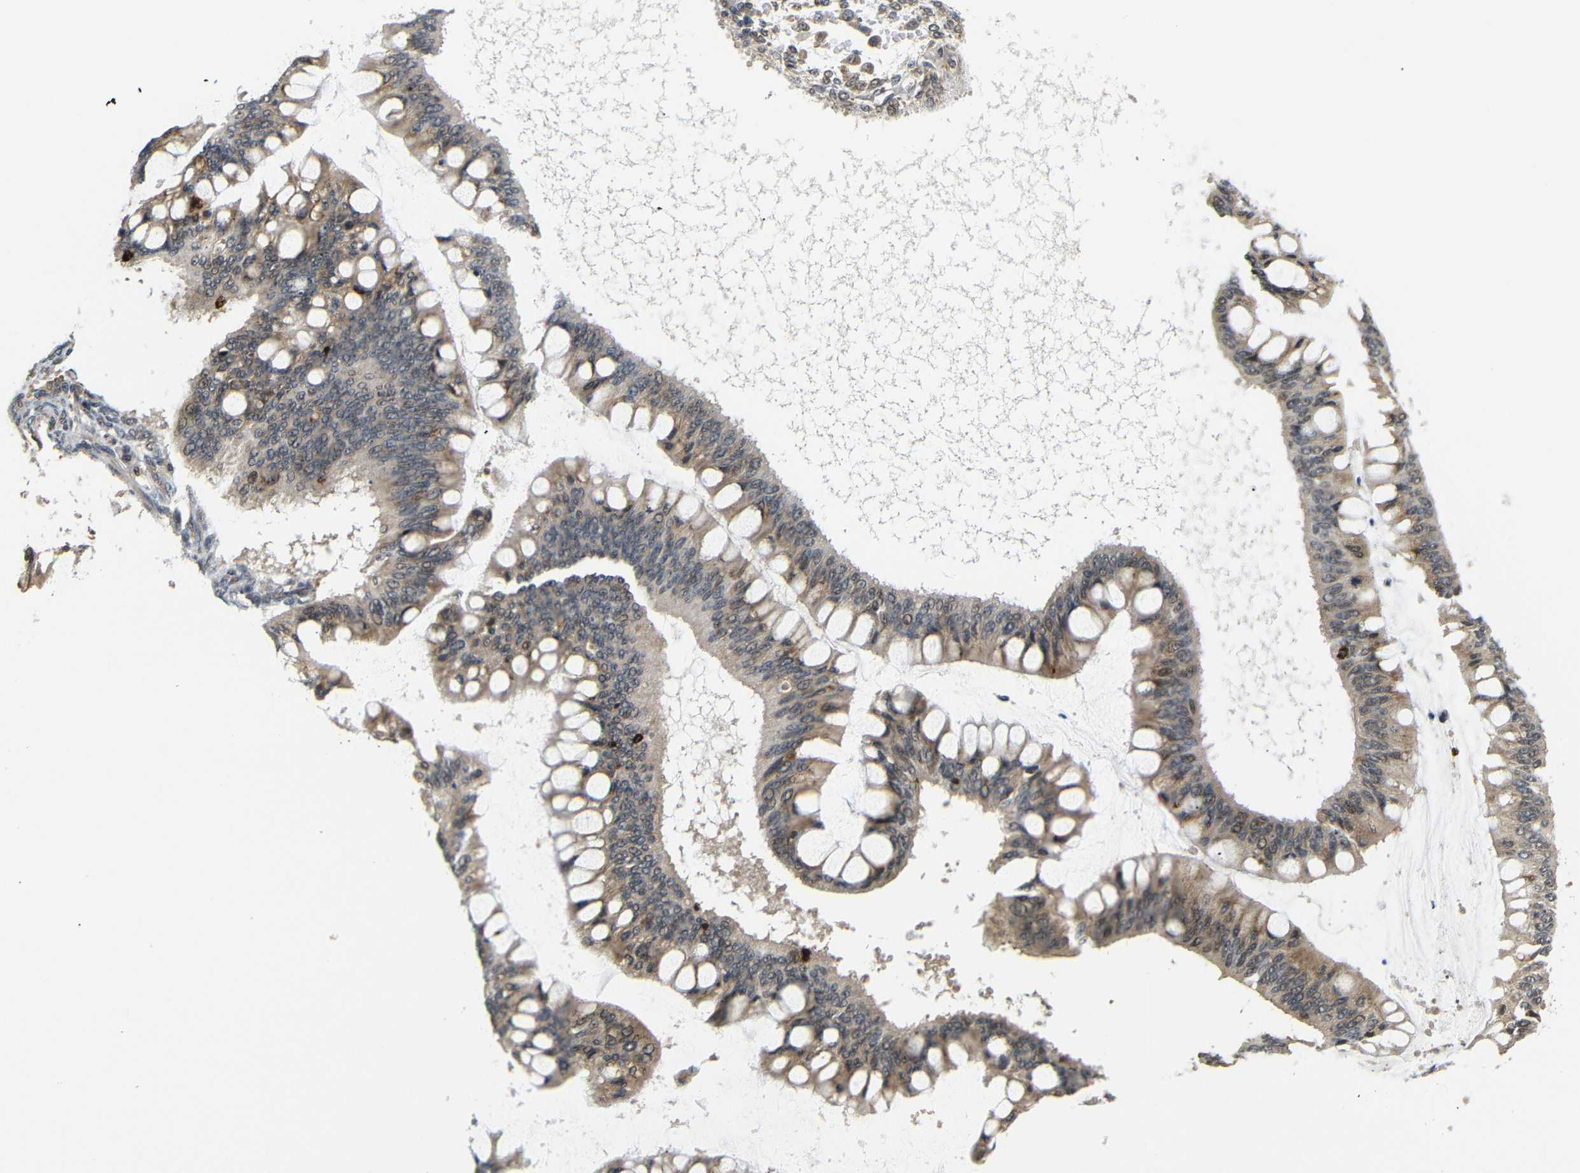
{"staining": {"intensity": "weak", "quantity": ">75%", "location": "cytoplasmic/membranous"}, "tissue": "ovarian cancer", "cell_type": "Tumor cells", "image_type": "cancer", "snomed": [{"axis": "morphology", "description": "Cystadenocarcinoma, mucinous, NOS"}, {"axis": "topography", "description": "Ovary"}], "caption": "Tumor cells display low levels of weak cytoplasmic/membranous positivity in approximately >75% of cells in human mucinous cystadenocarcinoma (ovarian).", "gene": "GJA5", "patient": {"sex": "female", "age": 73}}